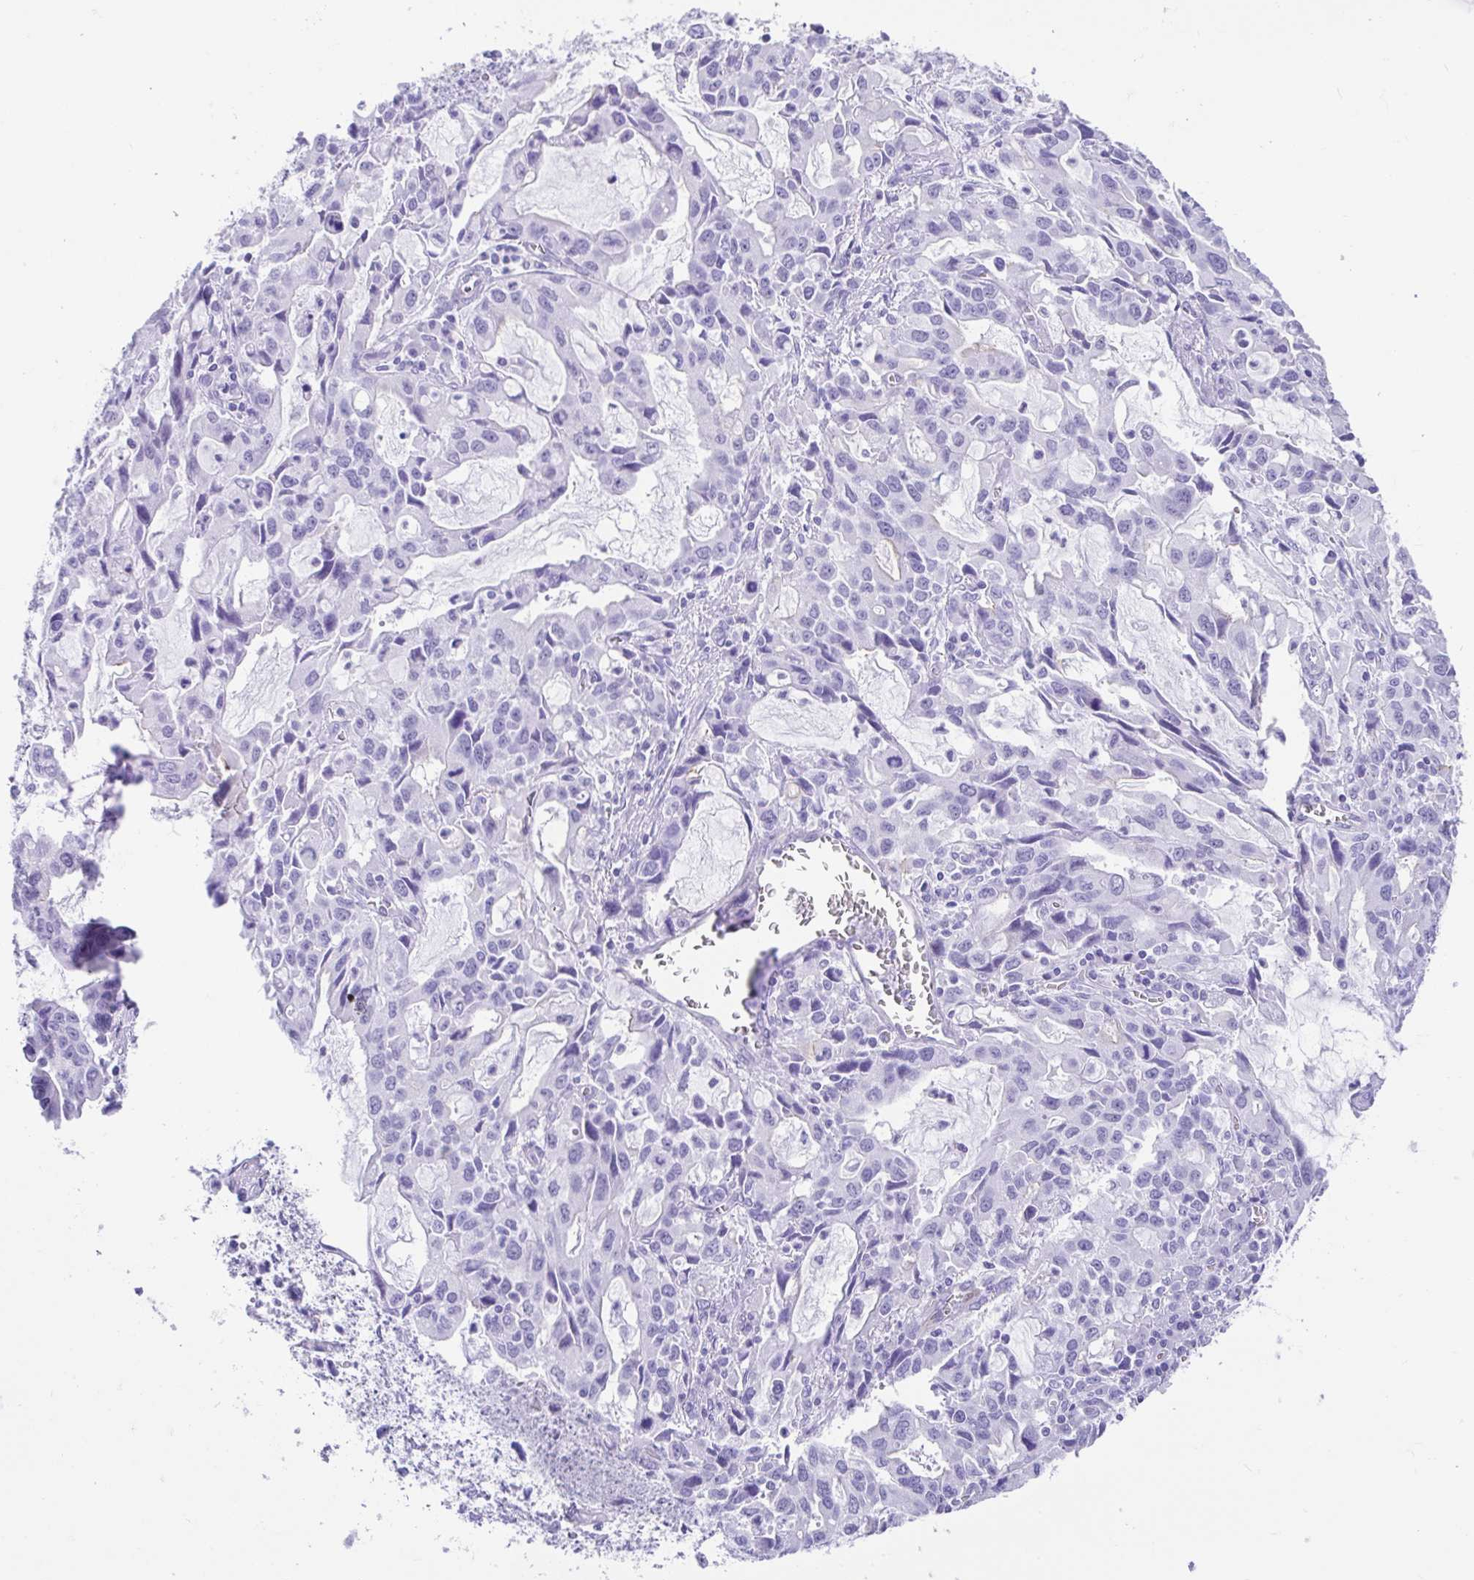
{"staining": {"intensity": "negative", "quantity": "none", "location": "none"}, "tissue": "stomach cancer", "cell_type": "Tumor cells", "image_type": "cancer", "snomed": [{"axis": "morphology", "description": "Adenocarcinoma, NOS"}, {"axis": "topography", "description": "Stomach, upper"}], "caption": "A micrograph of human stomach cancer is negative for staining in tumor cells.", "gene": "FAM107A", "patient": {"sex": "male", "age": 85}}